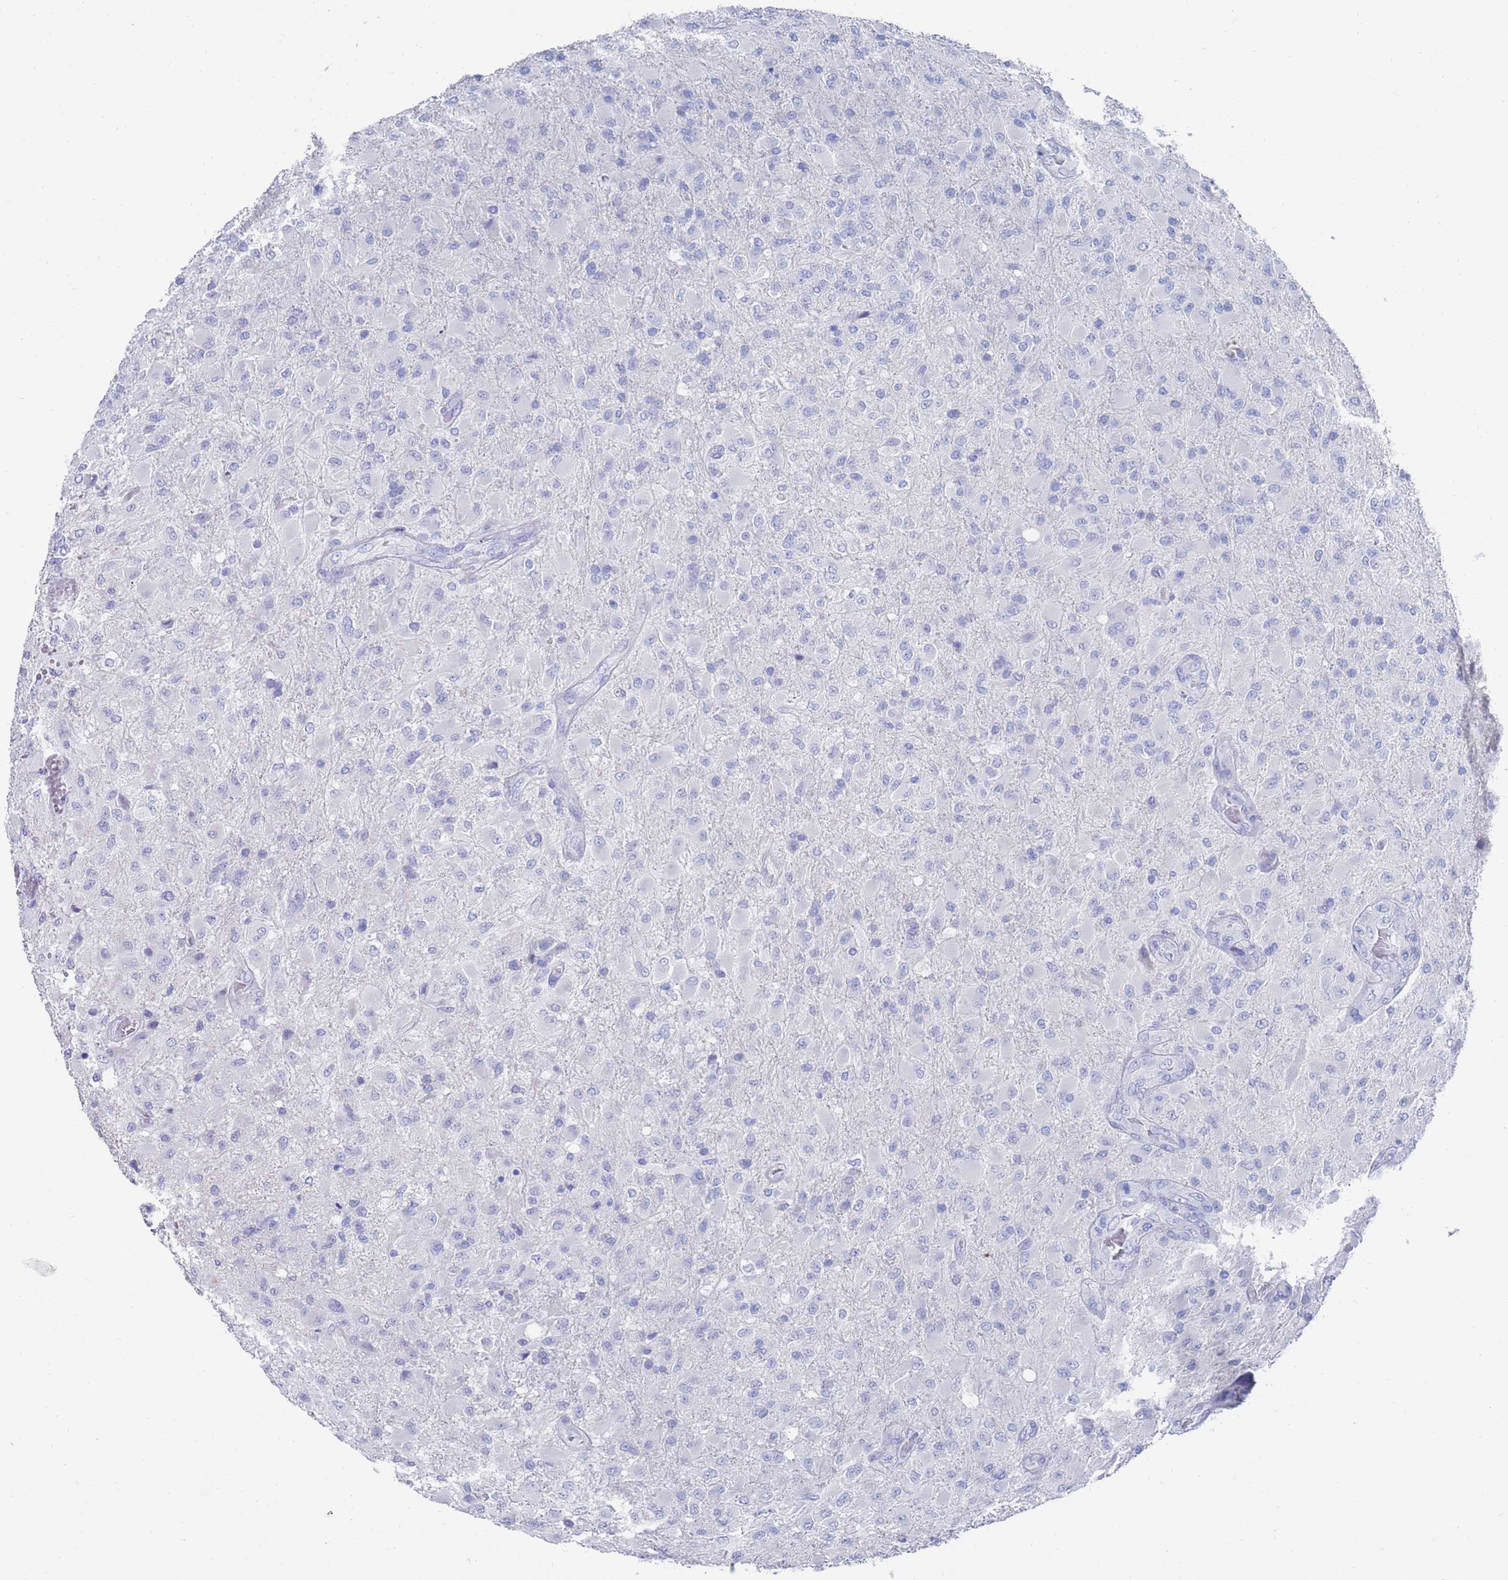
{"staining": {"intensity": "negative", "quantity": "none", "location": "none"}, "tissue": "glioma", "cell_type": "Tumor cells", "image_type": "cancer", "snomed": [{"axis": "morphology", "description": "Glioma, malignant, Low grade"}, {"axis": "topography", "description": "Brain"}], "caption": "A high-resolution image shows IHC staining of low-grade glioma (malignant), which reveals no significant expression in tumor cells.", "gene": "MTMR2", "patient": {"sex": "male", "age": 65}}